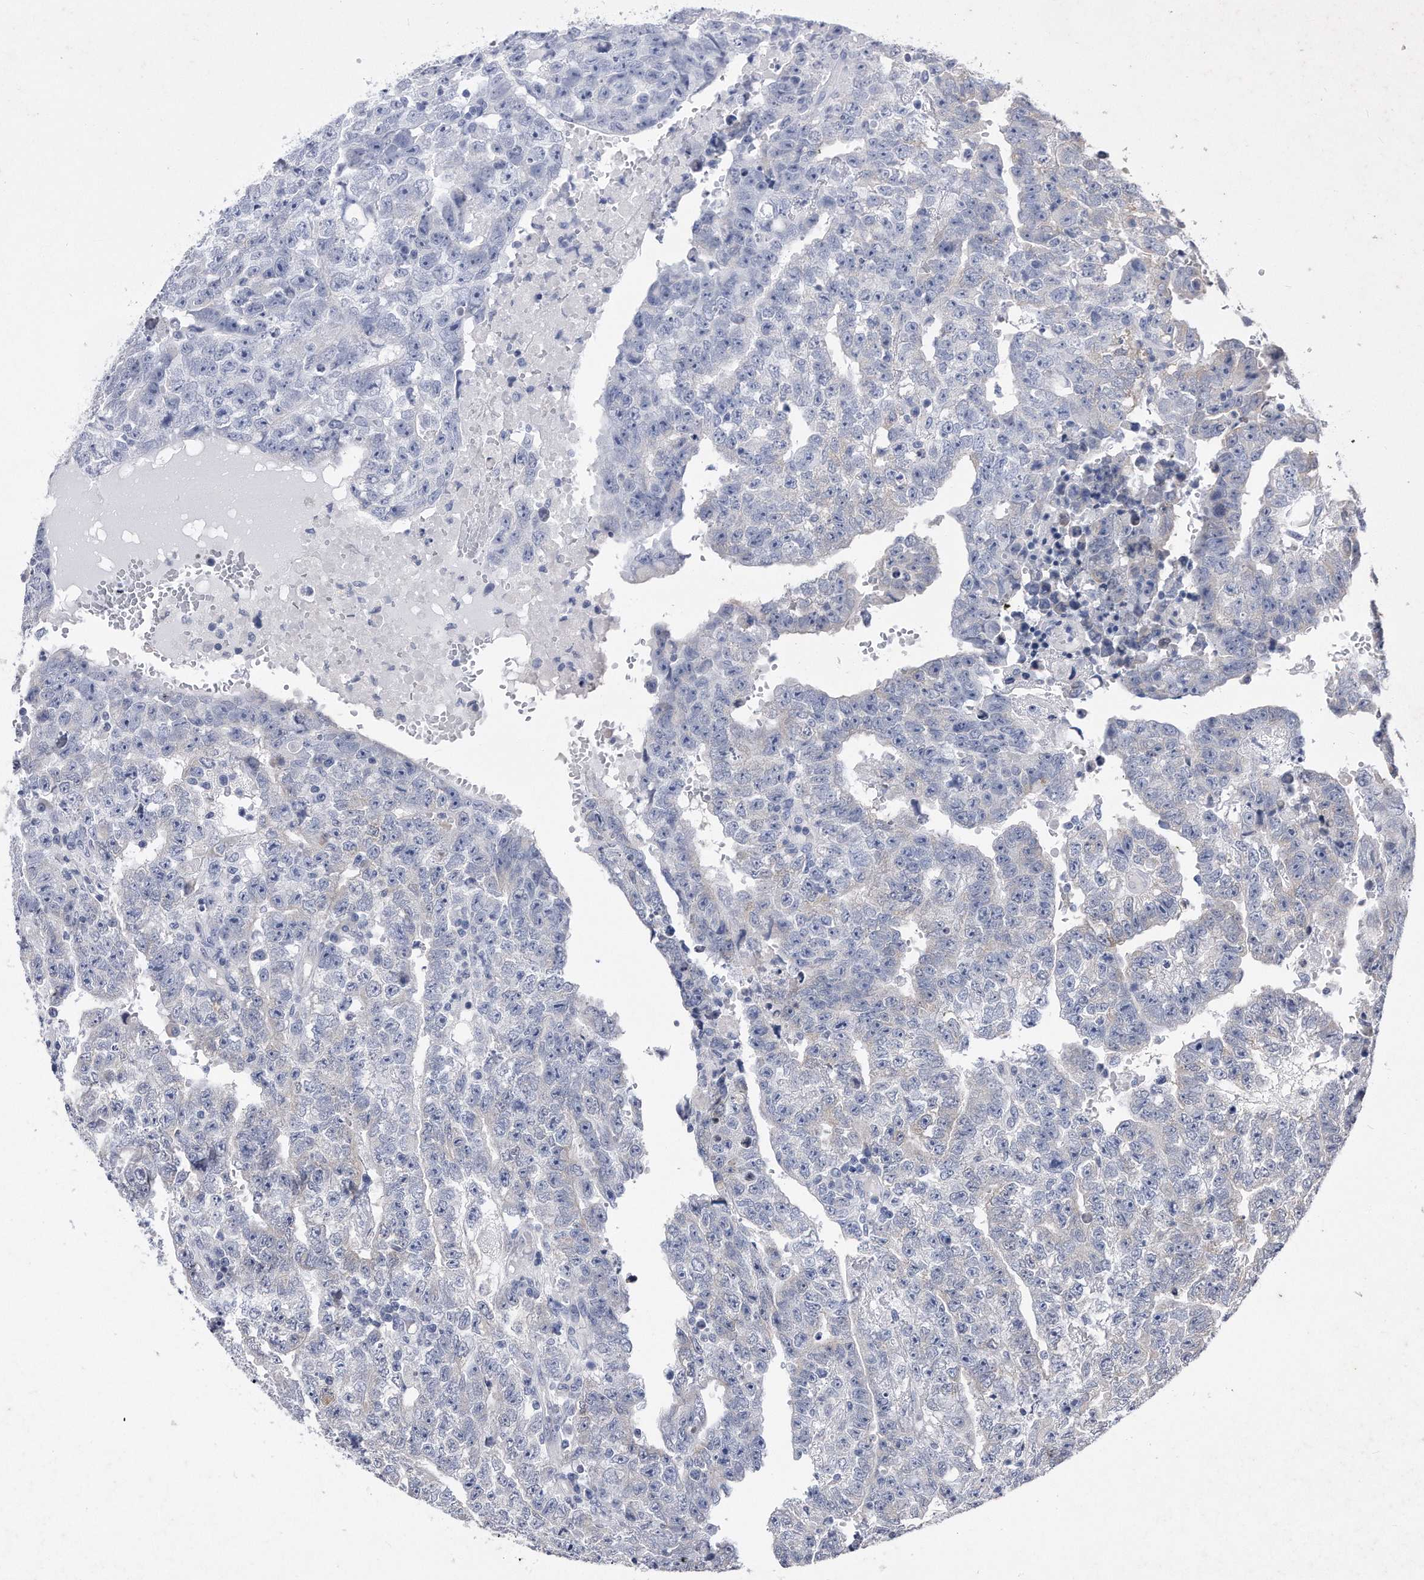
{"staining": {"intensity": "negative", "quantity": "none", "location": "none"}, "tissue": "testis cancer", "cell_type": "Tumor cells", "image_type": "cancer", "snomed": [{"axis": "morphology", "description": "Carcinoma, Embryonal, NOS"}, {"axis": "topography", "description": "Testis"}], "caption": "Micrograph shows no significant protein staining in tumor cells of testis cancer (embryonal carcinoma). (DAB IHC visualized using brightfield microscopy, high magnification).", "gene": "DAB1", "patient": {"sex": "male", "age": 25}}